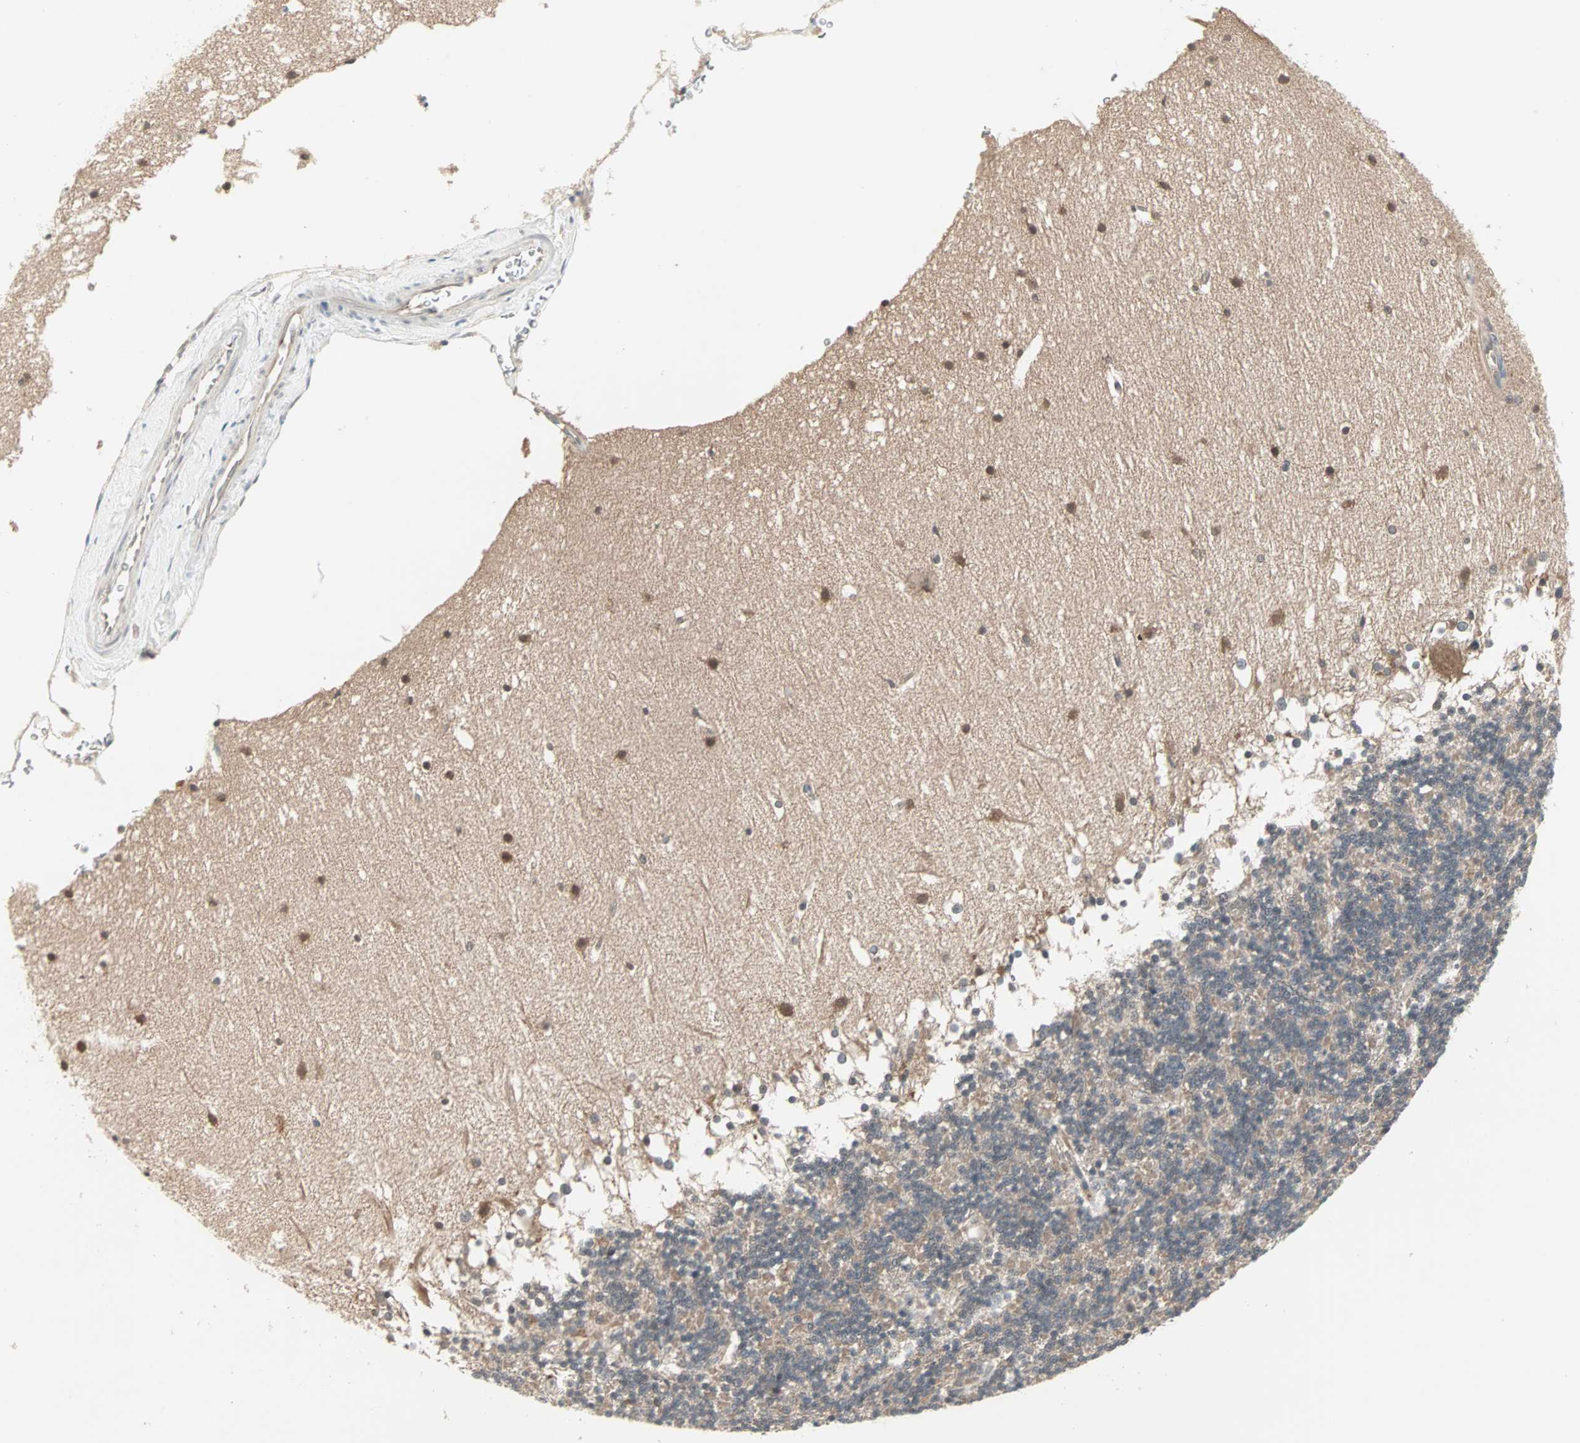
{"staining": {"intensity": "negative", "quantity": "none", "location": "none"}, "tissue": "cerebellum", "cell_type": "Cells in granular layer", "image_type": "normal", "snomed": [{"axis": "morphology", "description": "Normal tissue, NOS"}, {"axis": "topography", "description": "Cerebellum"}], "caption": "IHC photomicrograph of unremarkable human cerebellum stained for a protein (brown), which shows no positivity in cells in granular layer.", "gene": "PTPA", "patient": {"sex": "female", "age": 19}}